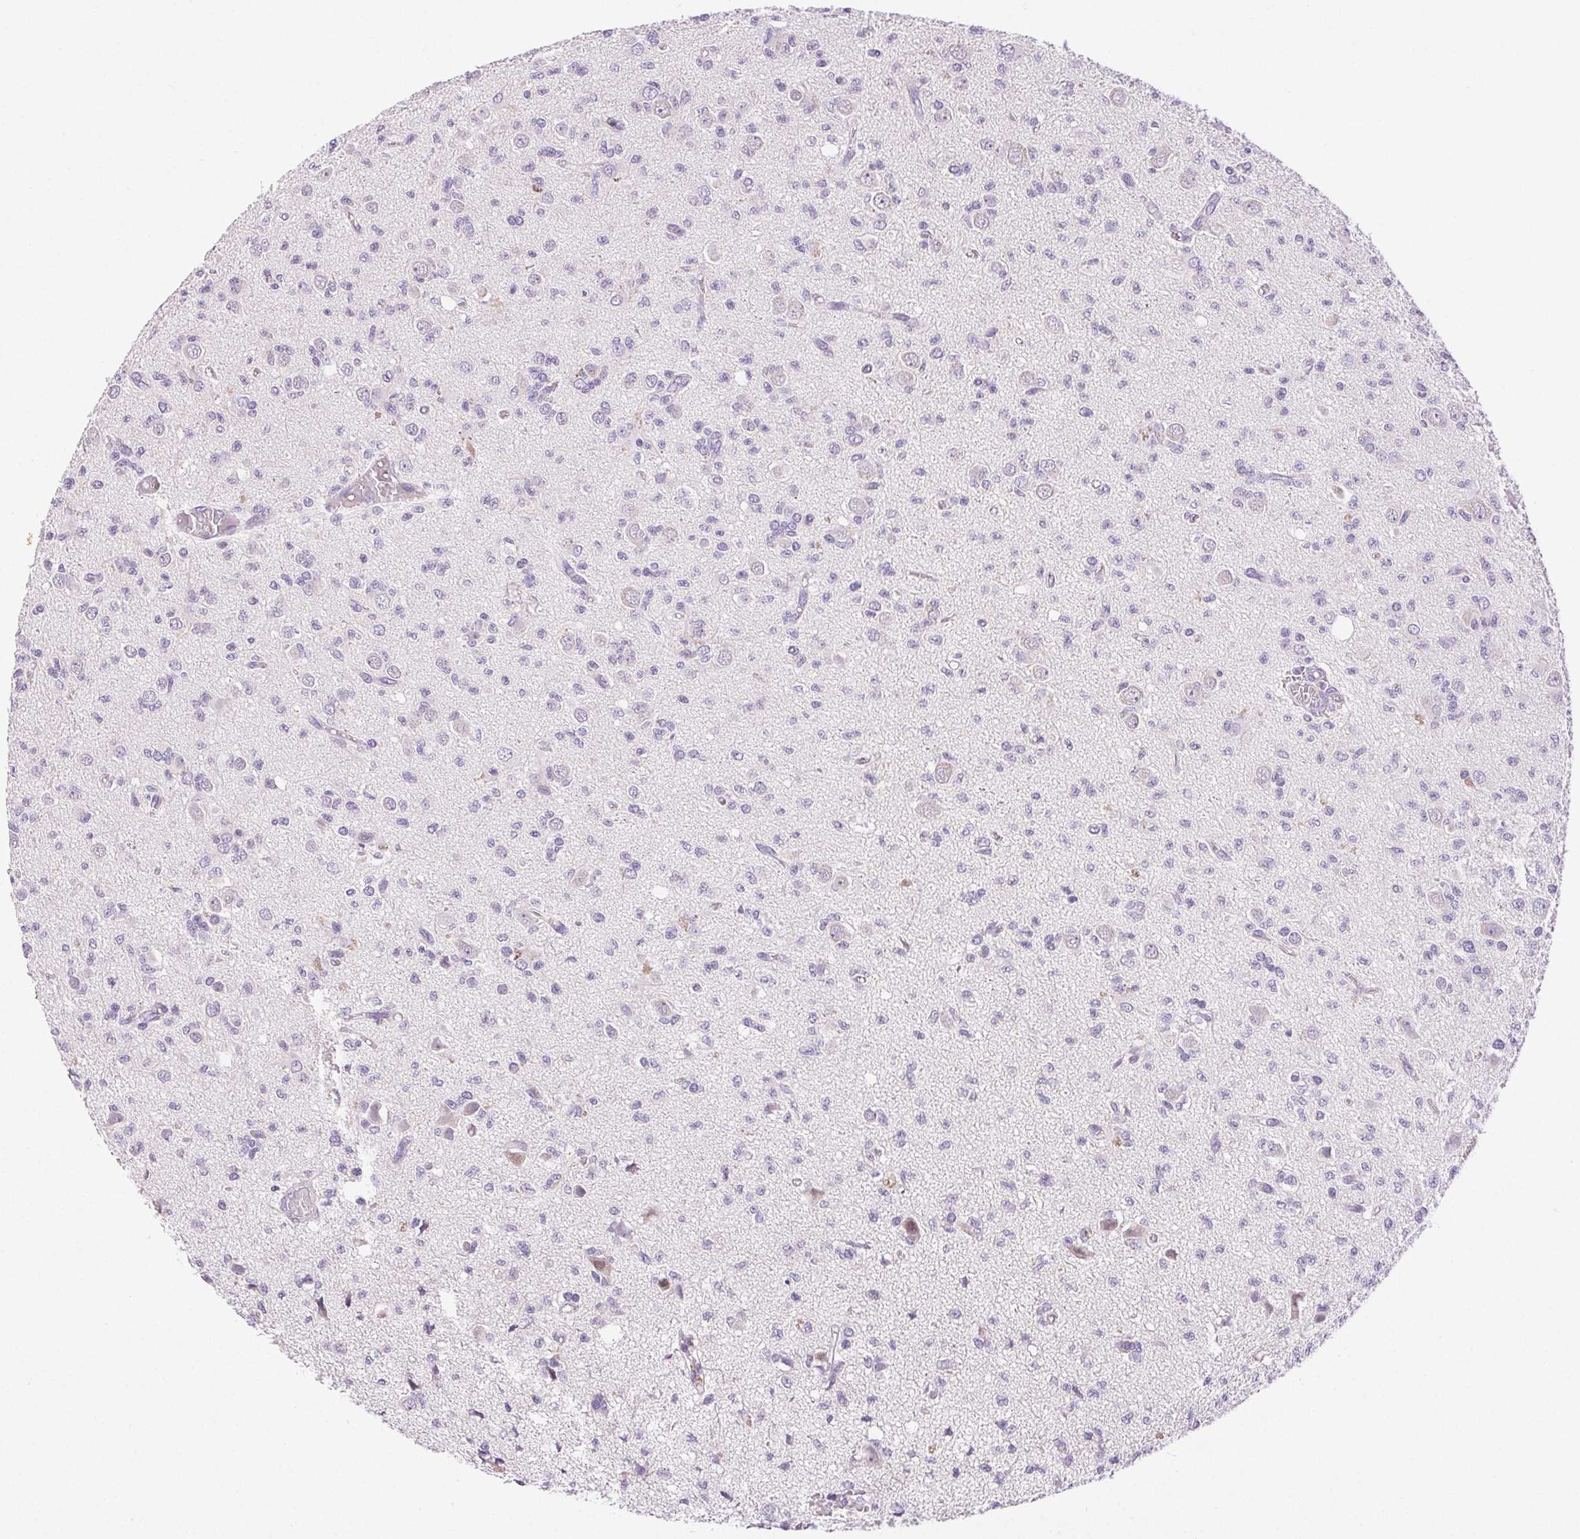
{"staining": {"intensity": "negative", "quantity": "none", "location": "none"}, "tissue": "glioma", "cell_type": "Tumor cells", "image_type": "cancer", "snomed": [{"axis": "morphology", "description": "Glioma, malignant, Low grade"}, {"axis": "topography", "description": "Brain"}], "caption": "Immunohistochemical staining of malignant glioma (low-grade) exhibits no significant staining in tumor cells.", "gene": "ARHGAP11B", "patient": {"sex": "male", "age": 64}}